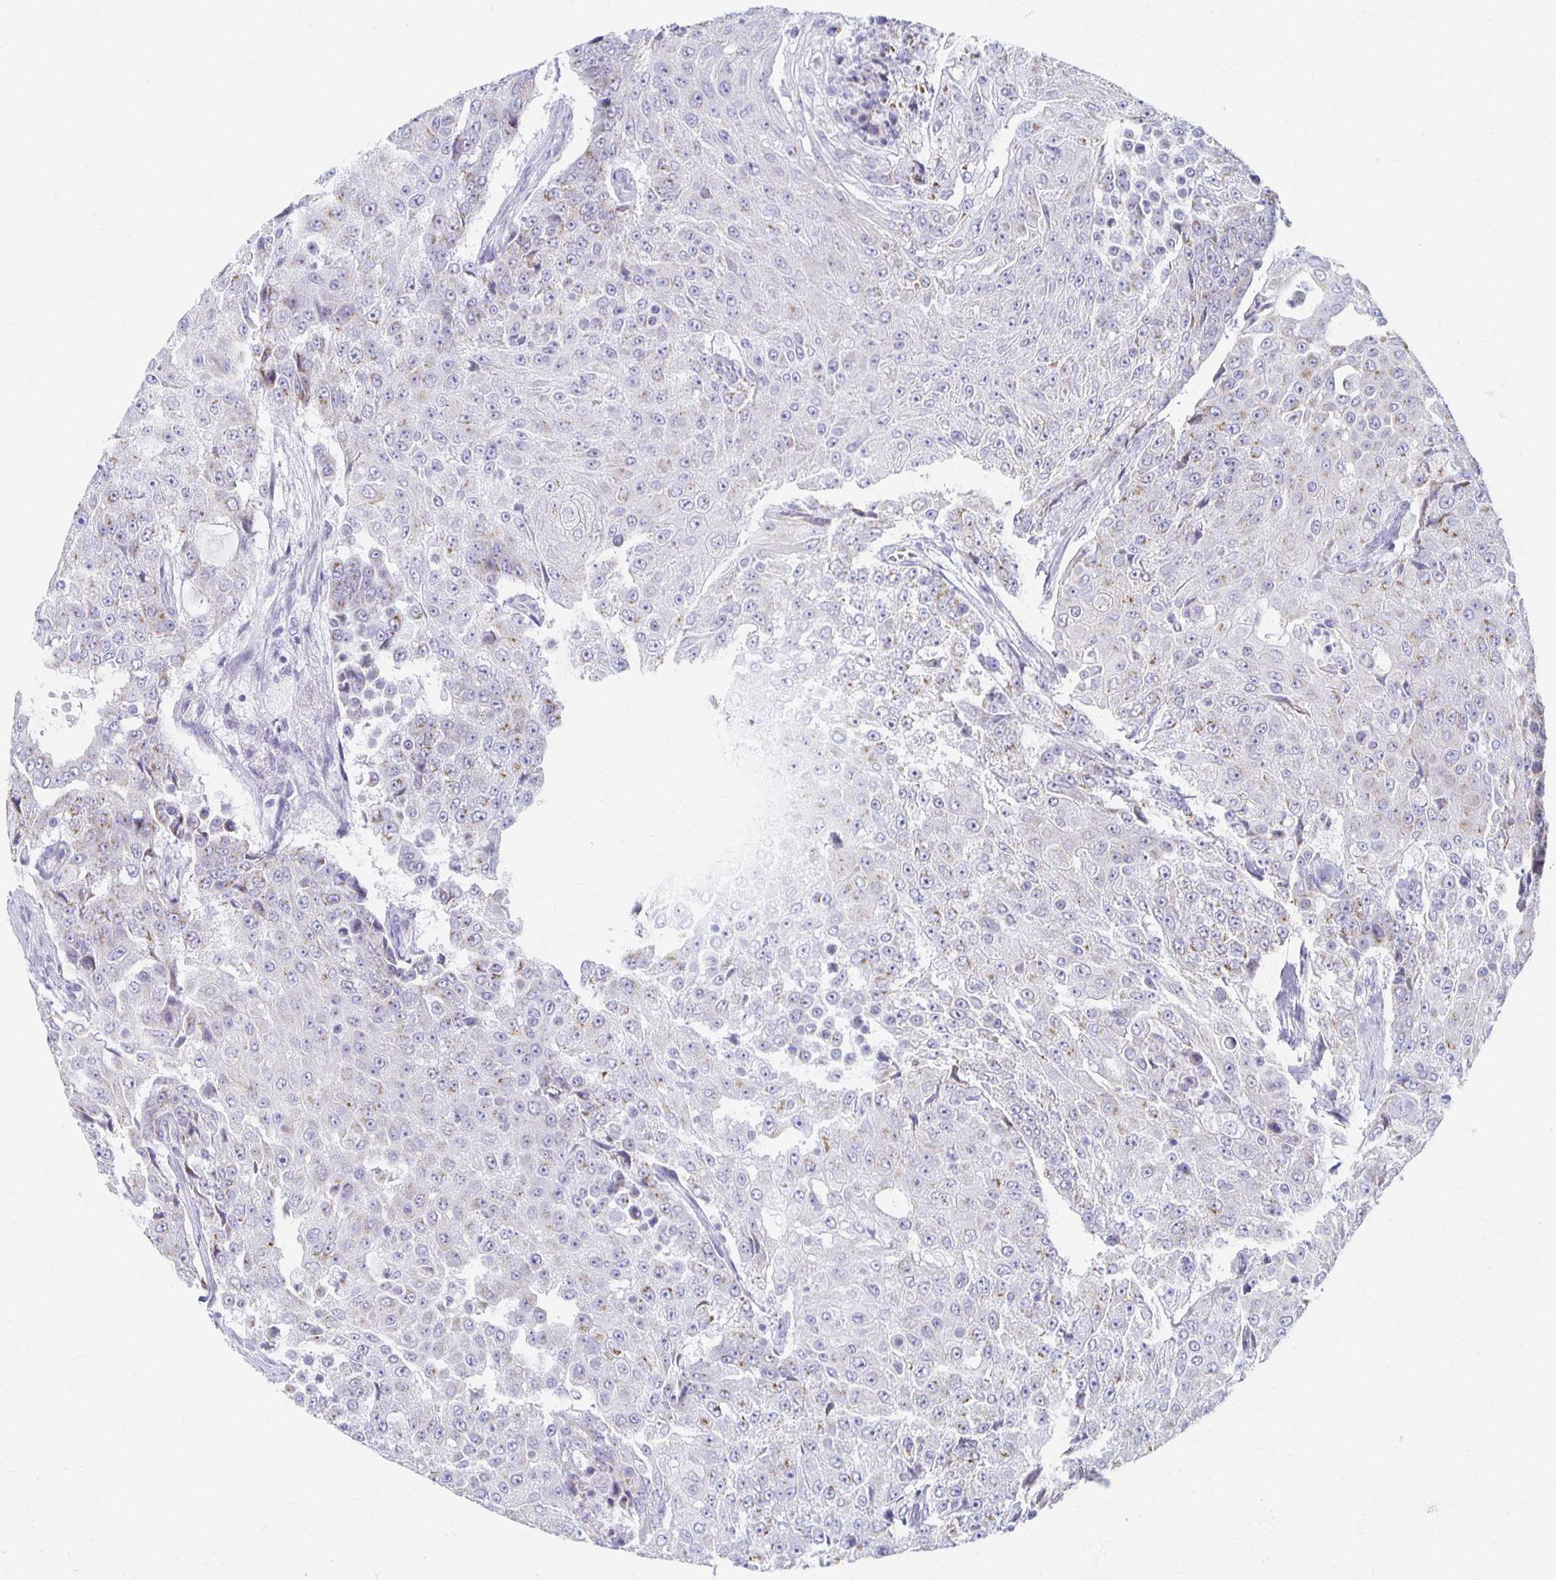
{"staining": {"intensity": "negative", "quantity": "none", "location": "none"}, "tissue": "urothelial cancer", "cell_type": "Tumor cells", "image_type": "cancer", "snomed": [{"axis": "morphology", "description": "Urothelial carcinoma, High grade"}, {"axis": "topography", "description": "Urinary bladder"}], "caption": "Urothelial carcinoma (high-grade) stained for a protein using IHC exhibits no positivity tumor cells.", "gene": "TEX44", "patient": {"sex": "female", "age": 63}}